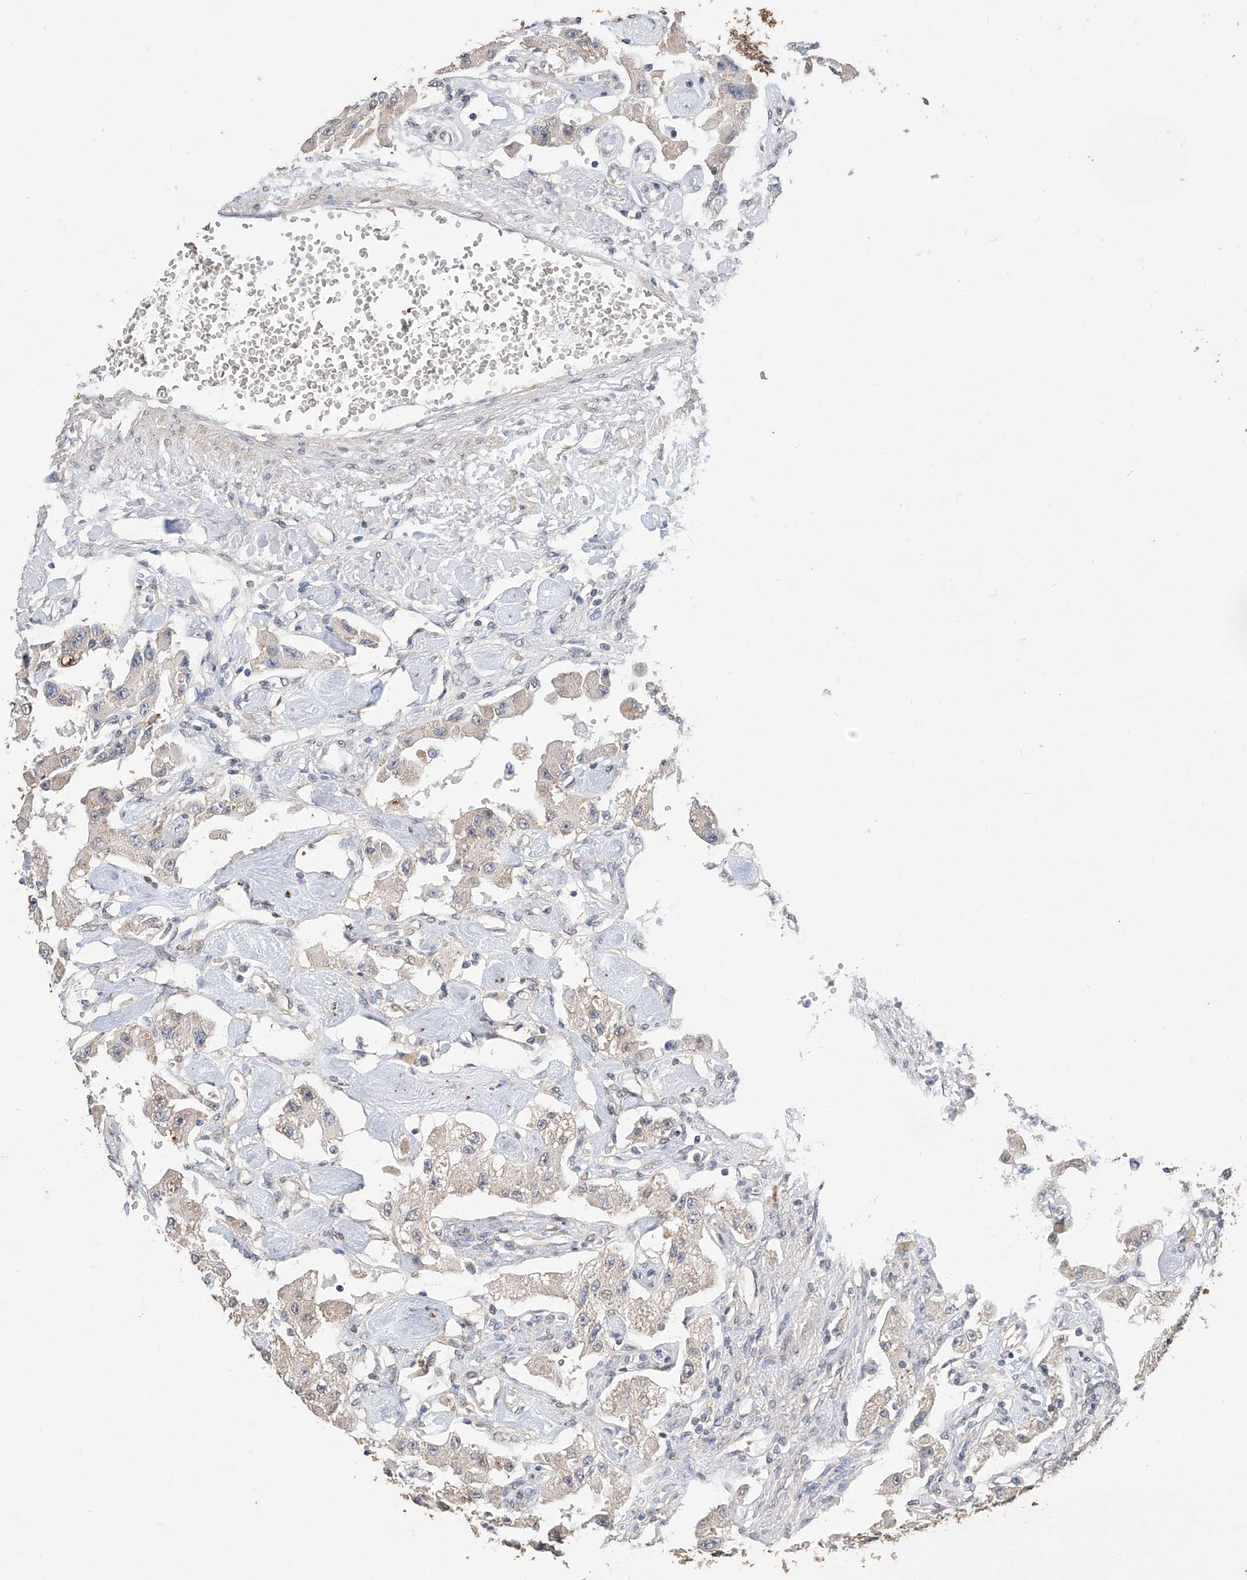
{"staining": {"intensity": "negative", "quantity": "none", "location": "none"}, "tissue": "carcinoid", "cell_type": "Tumor cells", "image_type": "cancer", "snomed": [{"axis": "morphology", "description": "Carcinoid, malignant, NOS"}, {"axis": "topography", "description": "Pancreas"}], "caption": "Immunohistochemistry (IHC) photomicrograph of human carcinoid (malignant) stained for a protein (brown), which displays no staining in tumor cells.", "gene": "CERS4", "patient": {"sex": "male", "age": 41}}